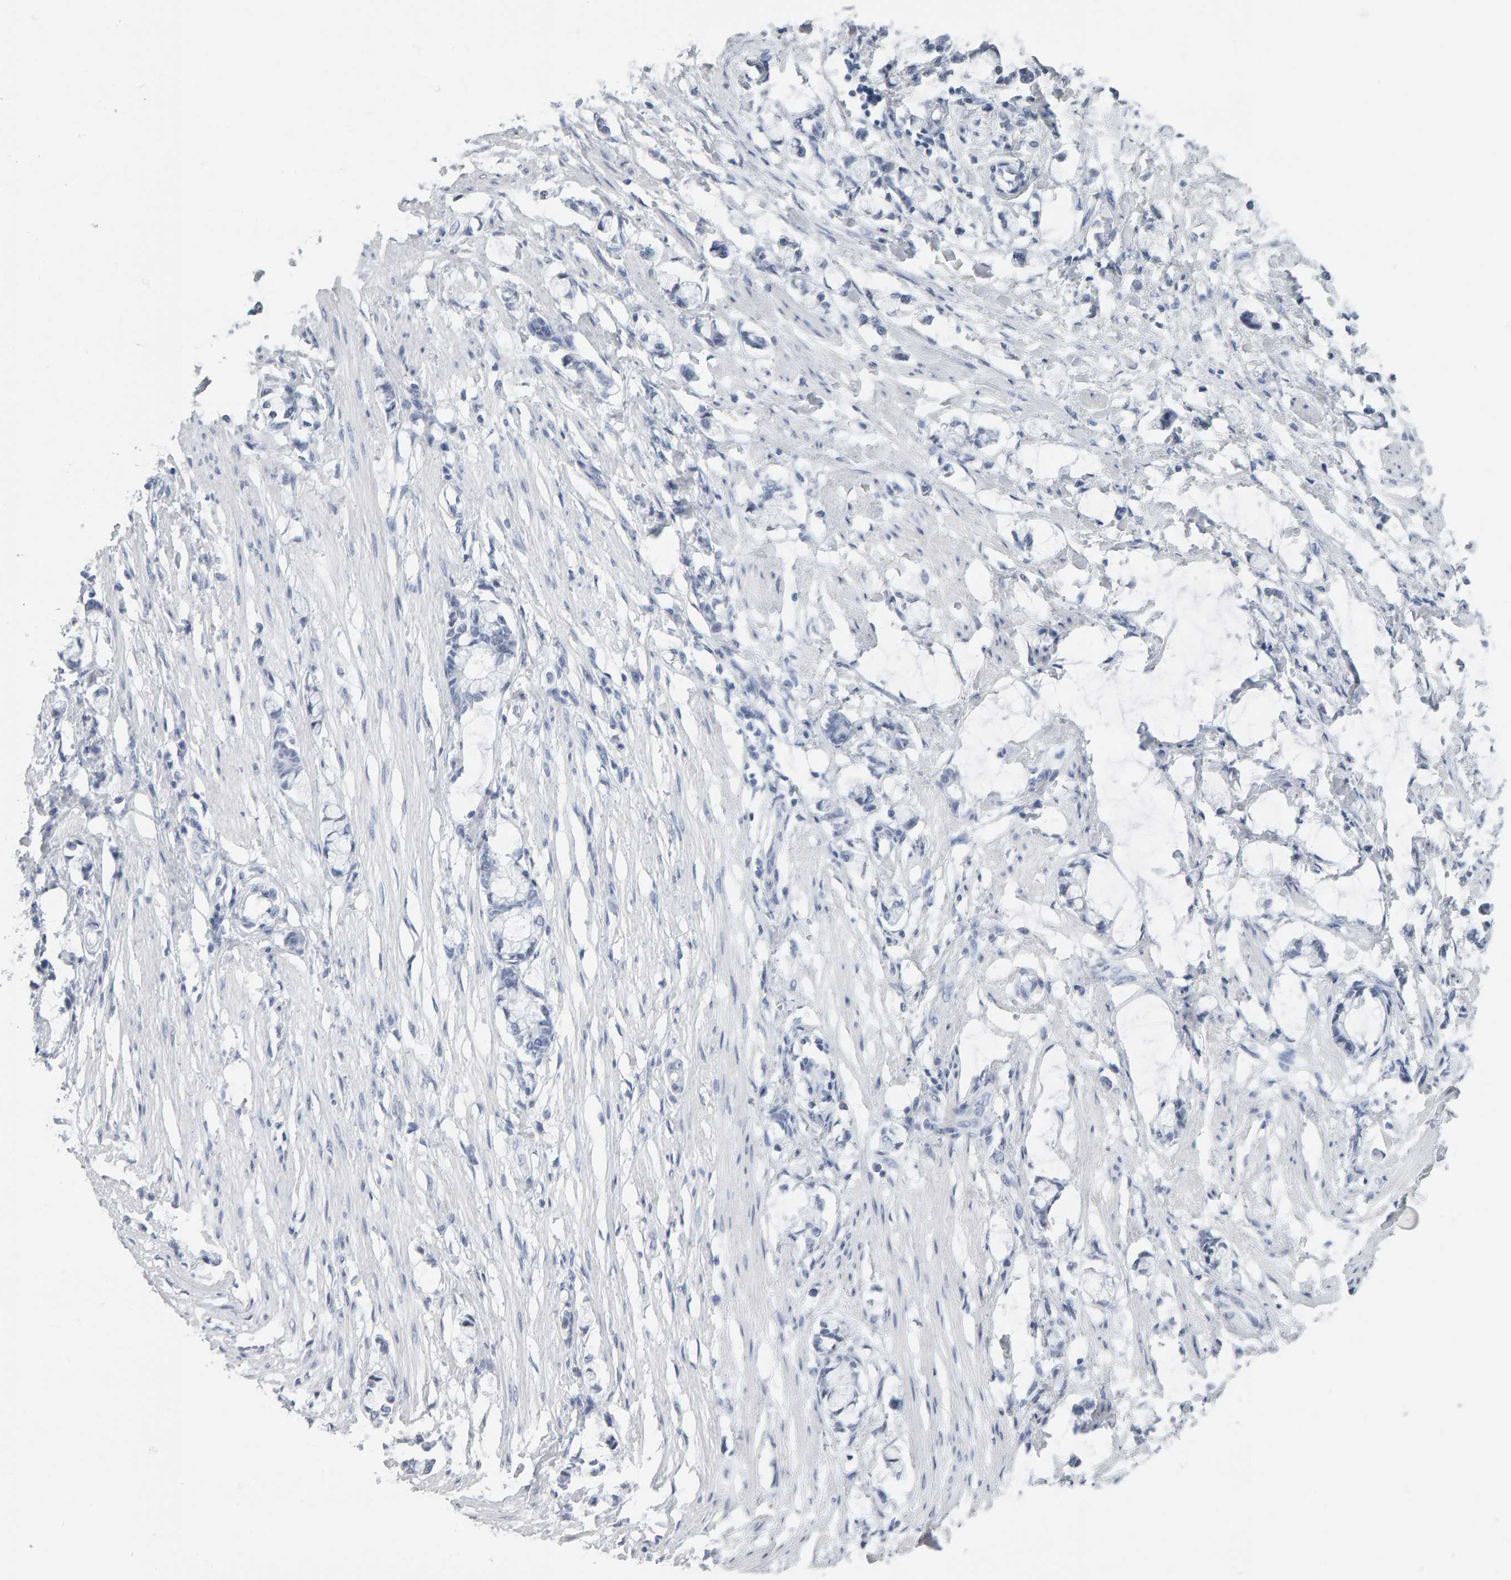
{"staining": {"intensity": "negative", "quantity": "none", "location": "none"}, "tissue": "smooth muscle", "cell_type": "Smooth muscle cells", "image_type": "normal", "snomed": [{"axis": "morphology", "description": "Normal tissue, NOS"}, {"axis": "morphology", "description": "Adenocarcinoma, NOS"}, {"axis": "topography", "description": "Smooth muscle"}, {"axis": "topography", "description": "Colon"}], "caption": "Immunohistochemistry (IHC) micrograph of normal smooth muscle: human smooth muscle stained with DAB demonstrates no significant protein positivity in smooth muscle cells.", "gene": "SPACA3", "patient": {"sex": "male", "age": 14}}